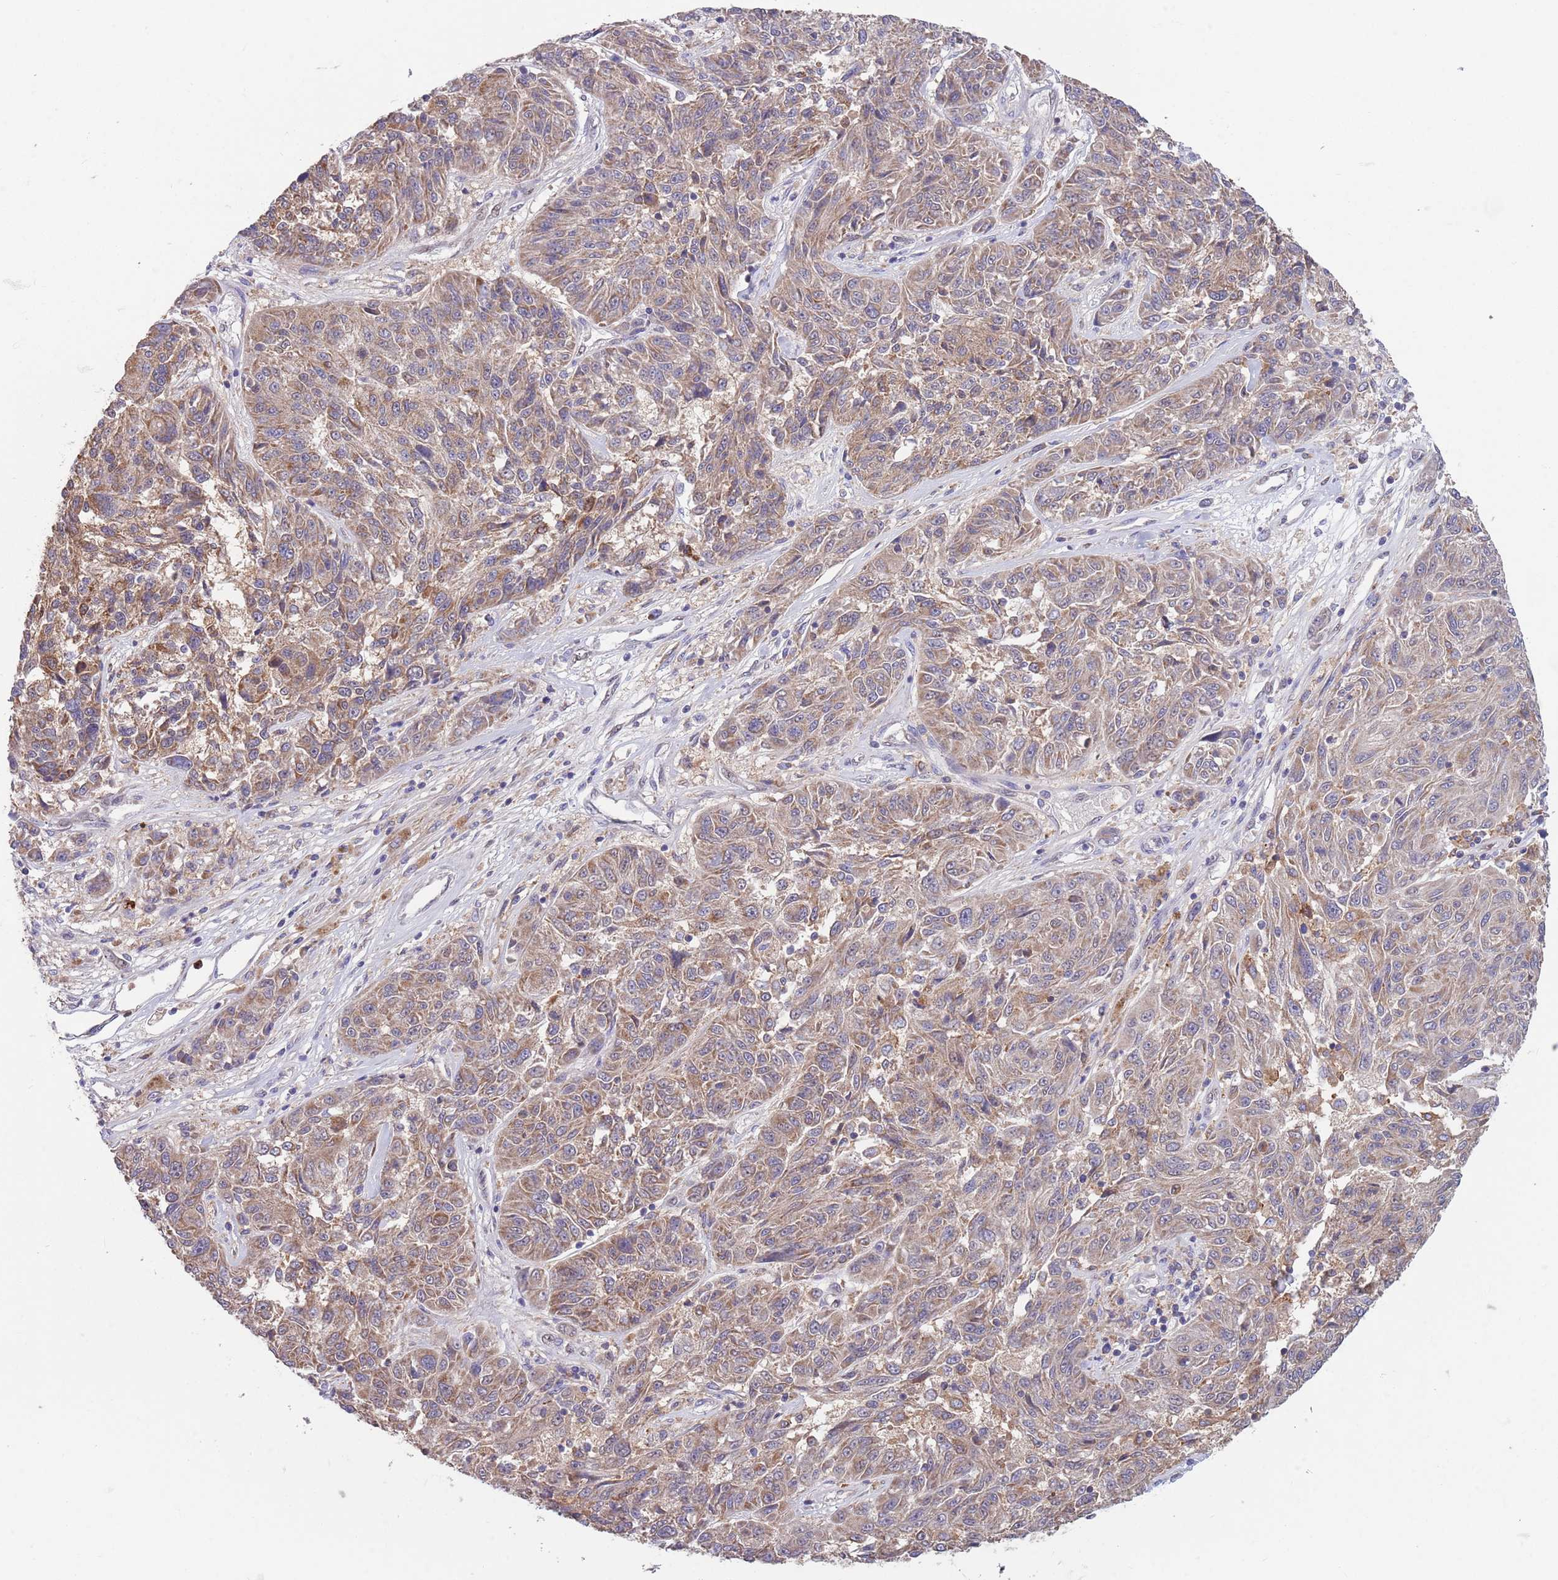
{"staining": {"intensity": "moderate", "quantity": "25%-75%", "location": "cytoplasmic/membranous"}, "tissue": "melanoma", "cell_type": "Tumor cells", "image_type": "cancer", "snomed": [{"axis": "morphology", "description": "Malignant melanoma, NOS"}, {"axis": "topography", "description": "Skin"}], "caption": "Brown immunohistochemical staining in melanoma exhibits moderate cytoplasmic/membranous expression in approximately 25%-75% of tumor cells.", "gene": "DDT", "patient": {"sex": "male", "age": 53}}